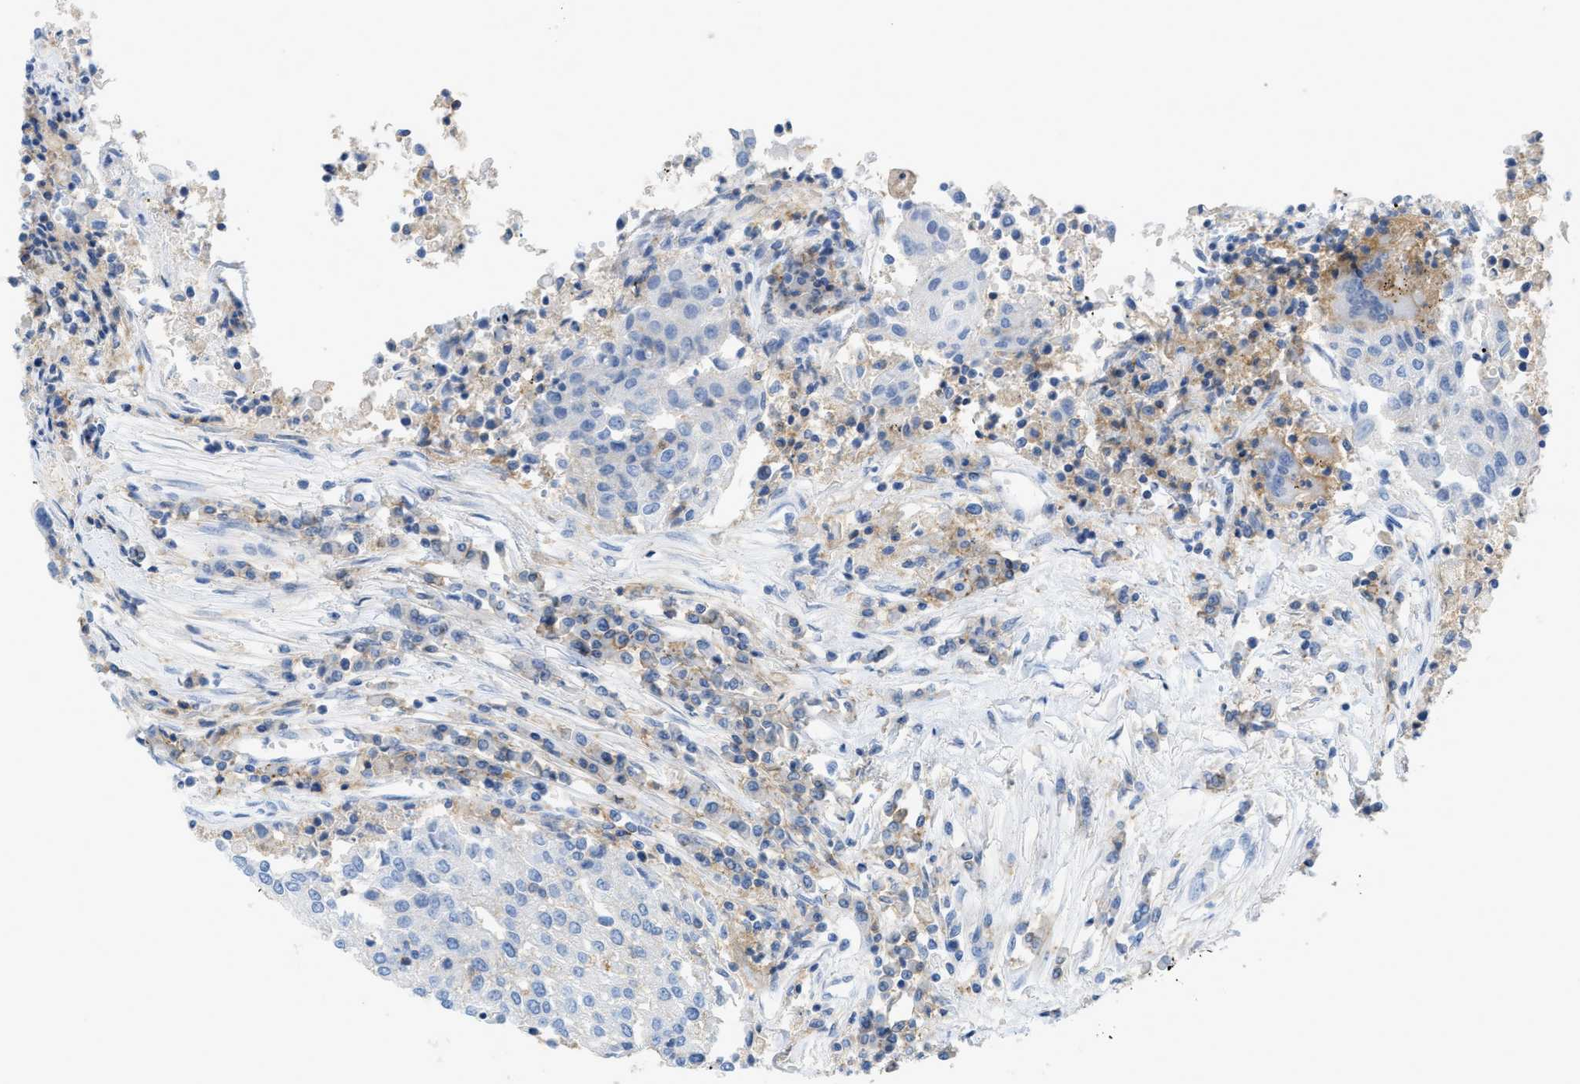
{"staining": {"intensity": "negative", "quantity": "none", "location": "none"}, "tissue": "urothelial cancer", "cell_type": "Tumor cells", "image_type": "cancer", "snomed": [{"axis": "morphology", "description": "Urothelial carcinoma, High grade"}, {"axis": "topography", "description": "Urinary bladder"}], "caption": "An immunohistochemistry image of high-grade urothelial carcinoma is shown. There is no staining in tumor cells of high-grade urothelial carcinoma.", "gene": "SLC3A2", "patient": {"sex": "female", "age": 85}}